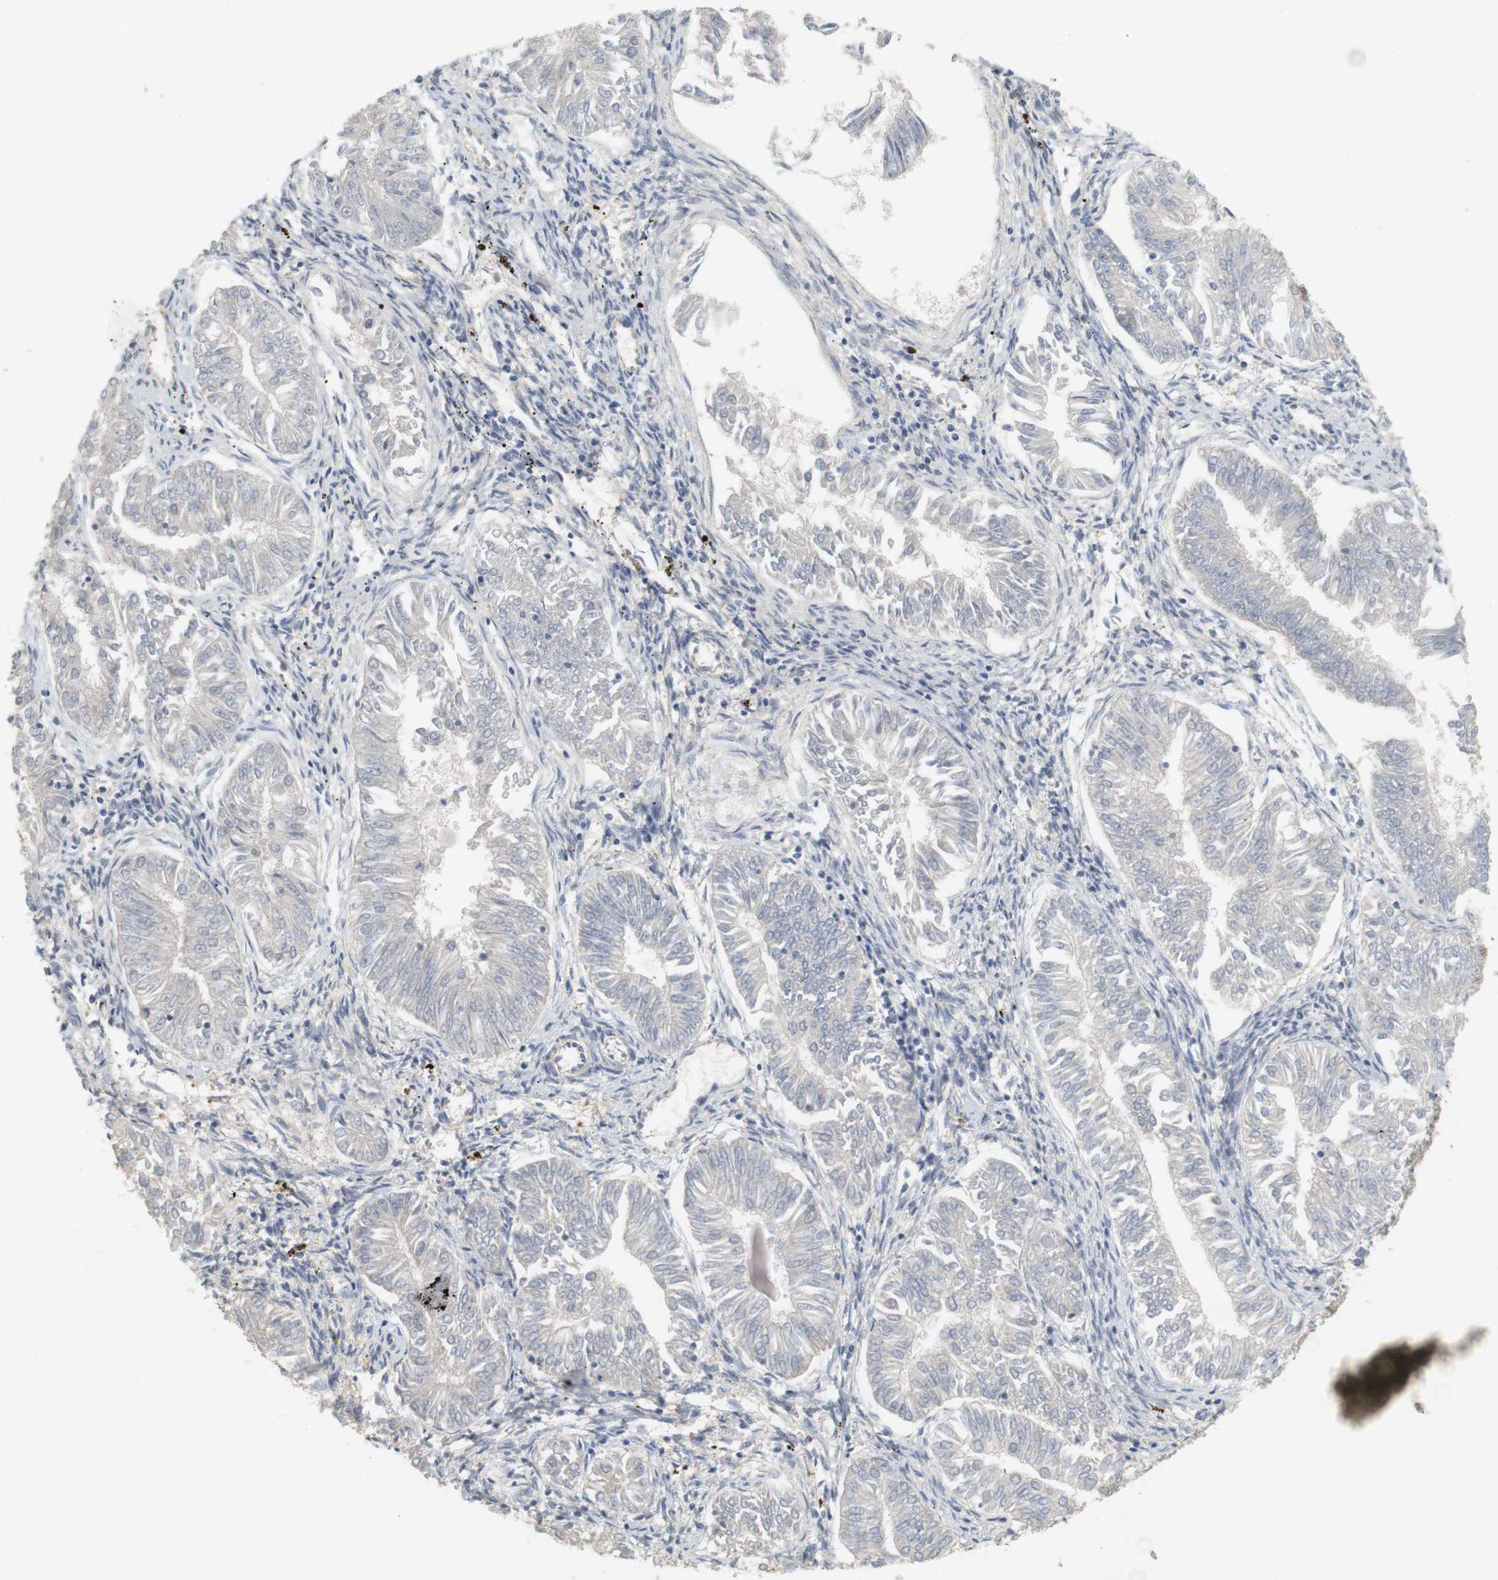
{"staining": {"intensity": "negative", "quantity": "none", "location": "none"}, "tissue": "endometrial cancer", "cell_type": "Tumor cells", "image_type": "cancer", "snomed": [{"axis": "morphology", "description": "Adenocarcinoma, NOS"}, {"axis": "topography", "description": "Endometrium"}], "caption": "Endometrial cancer (adenocarcinoma) was stained to show a protein in brown. There is no significant expression in tumor cells.", "gene": "OSR1", "patient": {"sex": "female", "age": 53}}